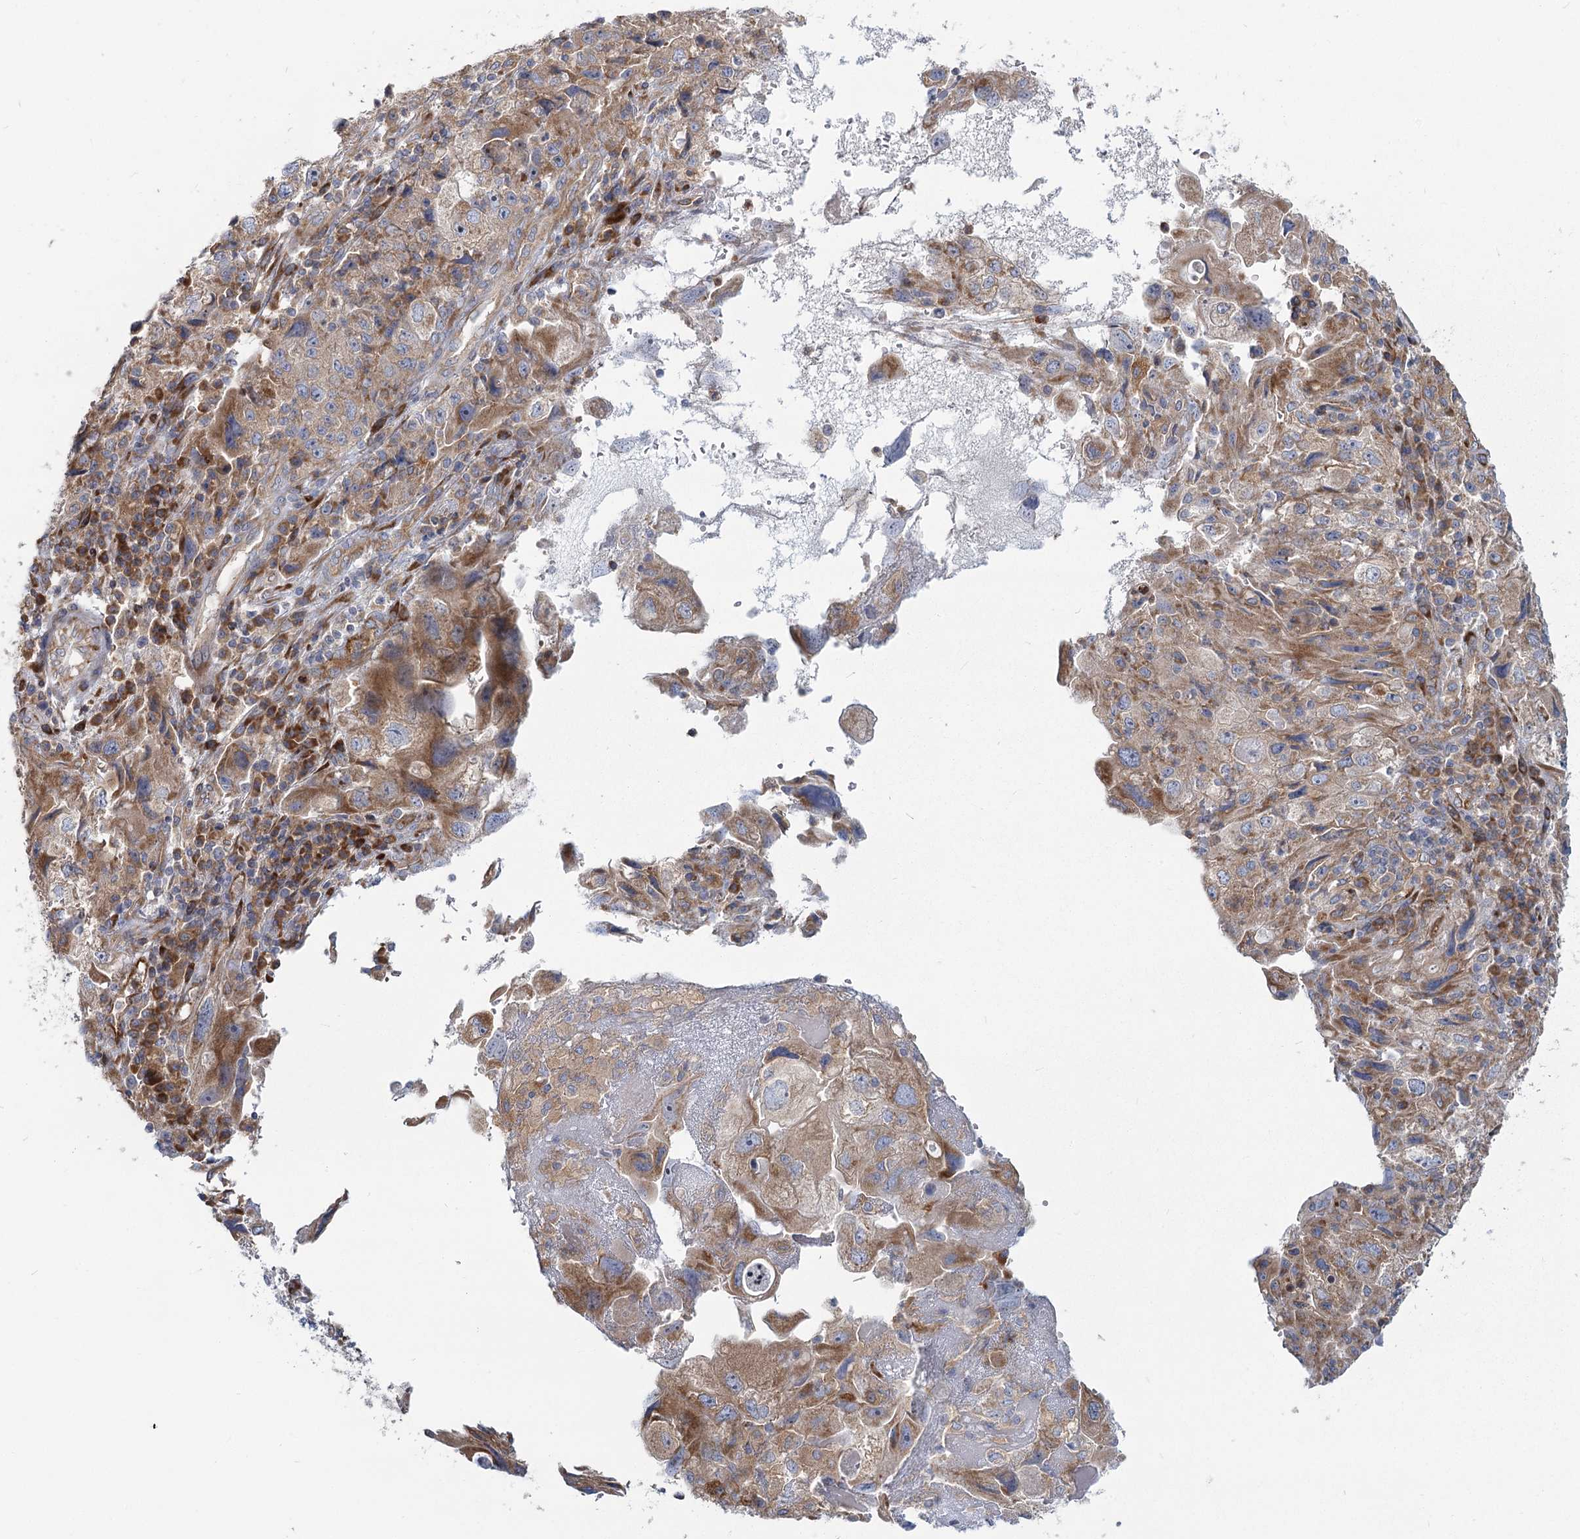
{"staining": {"intensity": "moderate", "quantity": ">75%", "location": "cytoplasmic/membranous"}, "tissue": "endometrial cancer", "cell_type": "Tumor cells", "image_type": "cancer", "snomed": [{"axis": "morphology", "description": "Adenocarcinoma, NOS"}, {"axis": "topography", "description": "Endometrium"}], "caption": "Tumor cells display medium levels of moderate cytoplasmic/membranous positivity in about >75% of cells in human endometrial cancer. (Brightfield microscopy of DAB IHC at high magnification).", "gene": "HARS2", "patient": {"sex": "female", "age": 49}}